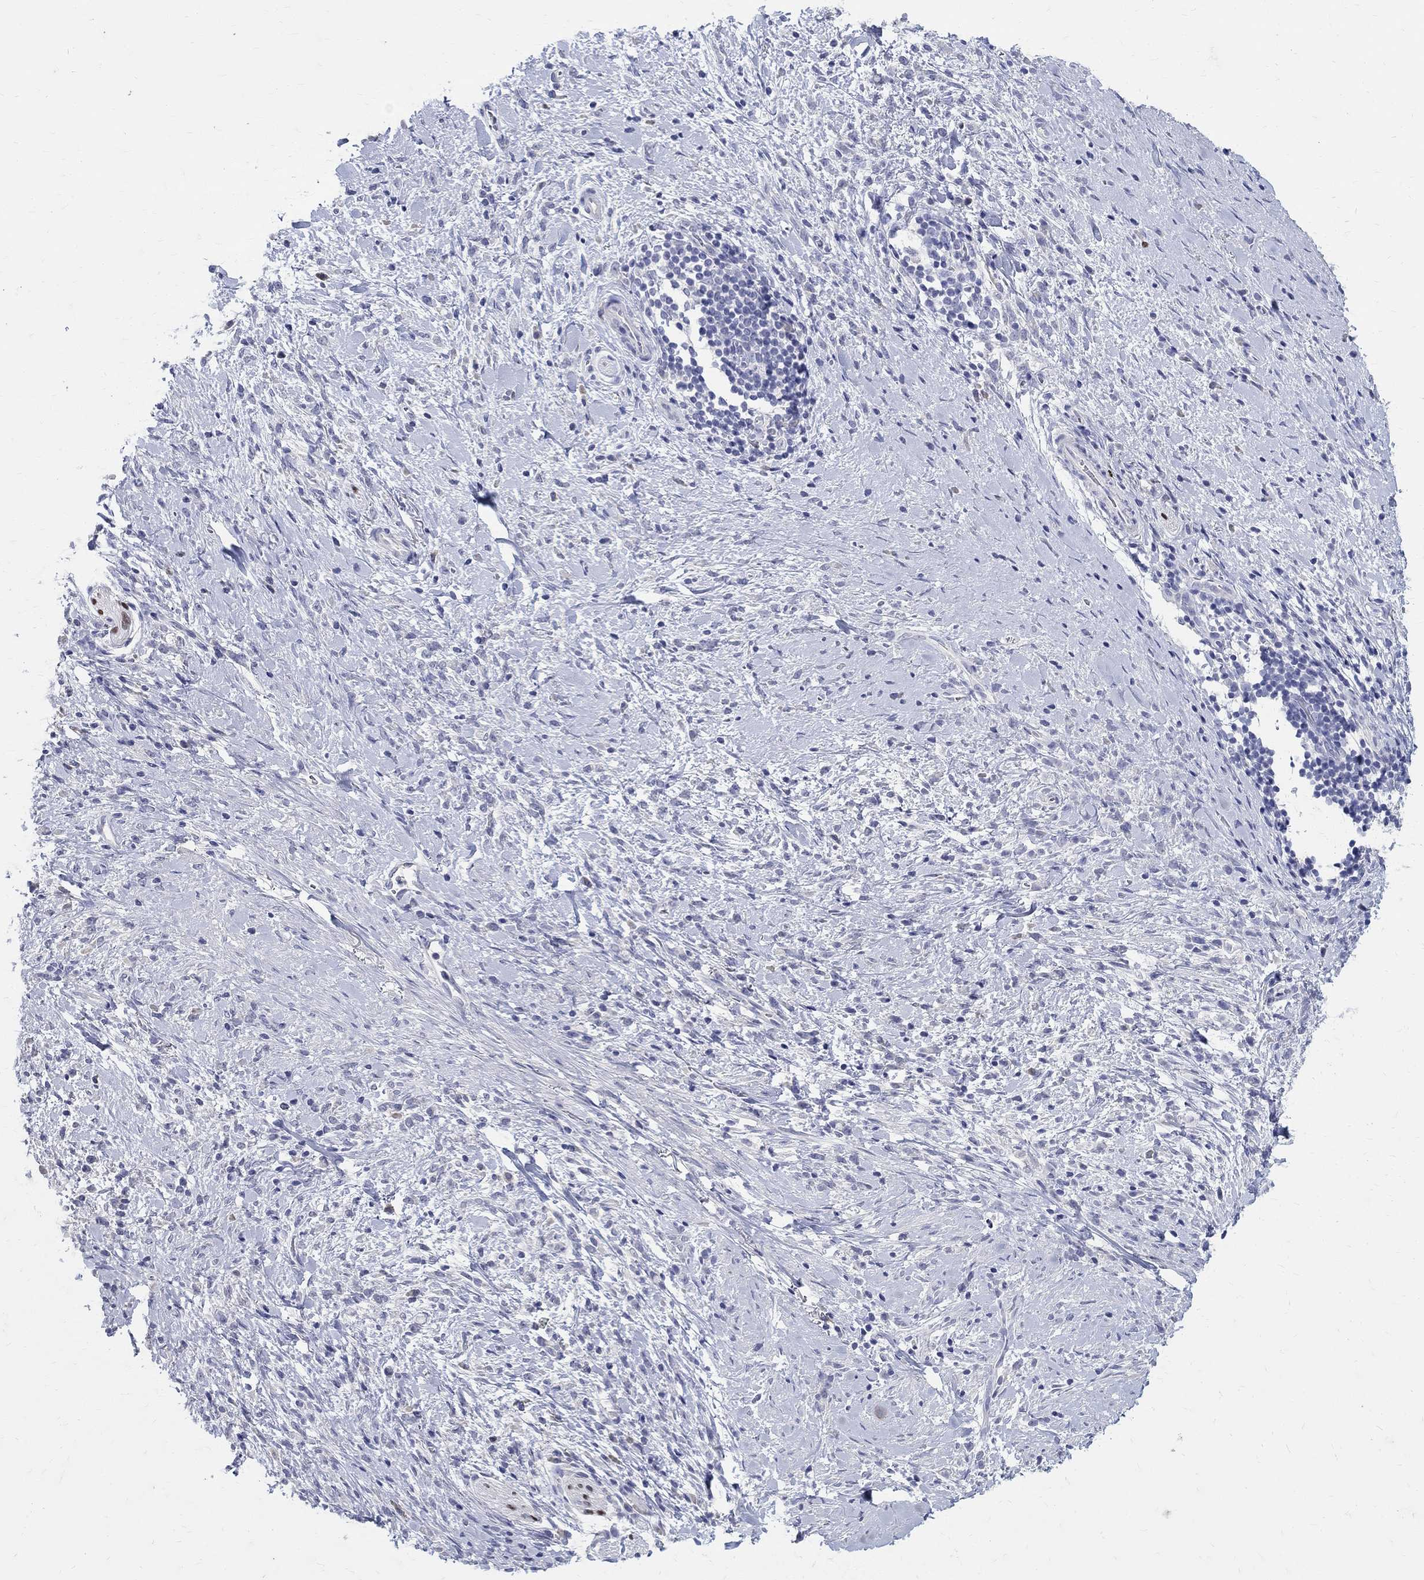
{"staining": {"intensity": "negative", "quantity": "none", "location": "none"}, "tissue": "stomach cancer", "cell_type": "Tumor cells", "image_type": "cancer", "snomed": [{"axis": "morphology", "description": "Adenocarcinoma, NOS"}, {"axis": "topography", "description": "Stomach"}], "caption": "A high-resolution photomicrograph shows IHC staining of adenocarcinoma (stomach), which reveals no significant staining in tumor cells.", "gene": "SOX2", "patient": {"sex": "female", "age": 57}}